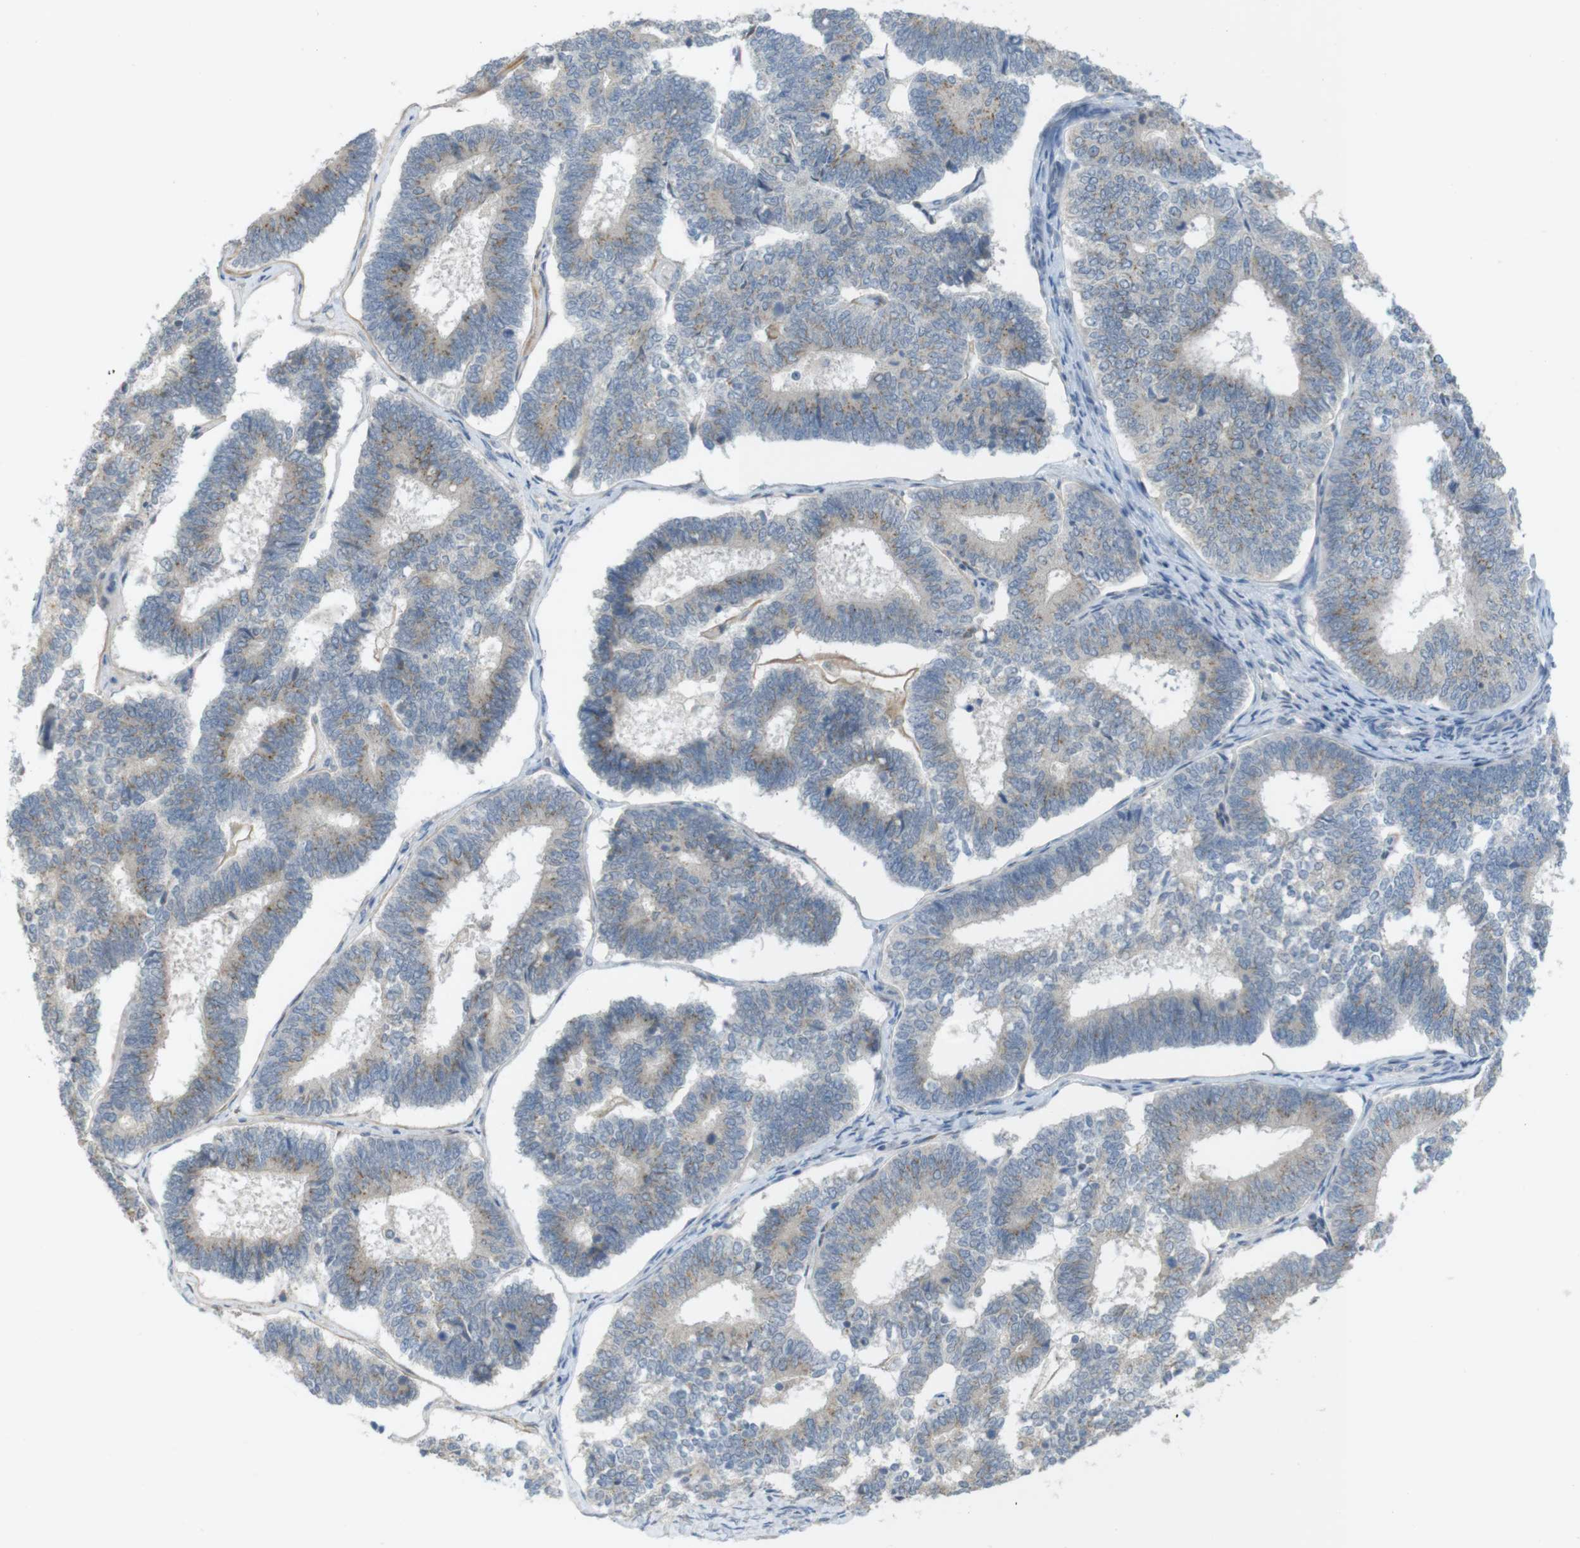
{"staining": {"intensity": "weak", "quantity": "25%-75%", "location": "cytoplasmic/membranous"}, "tissue": "endometrial cancer", "cell_type": "Tumor cells", "image_type": "cancer", "snomed": [{"axis": "morphology", "description": "Adenocarcinoma, NOS"}, {"axis": "topography", "description": "Endometrium"}], "caption": "Endometrial cancer stained with immunohistochemistry displays weak cytoplasmic/membranous staining in approximately 25%-75% of tumor cells. The staining is performed using DAB brown chromogen to label protein expression. The nuclei are counter-stained blue using hematoxylin.", "gene": "YIPF3", "patient": {"sex": "female", "age": 70}}